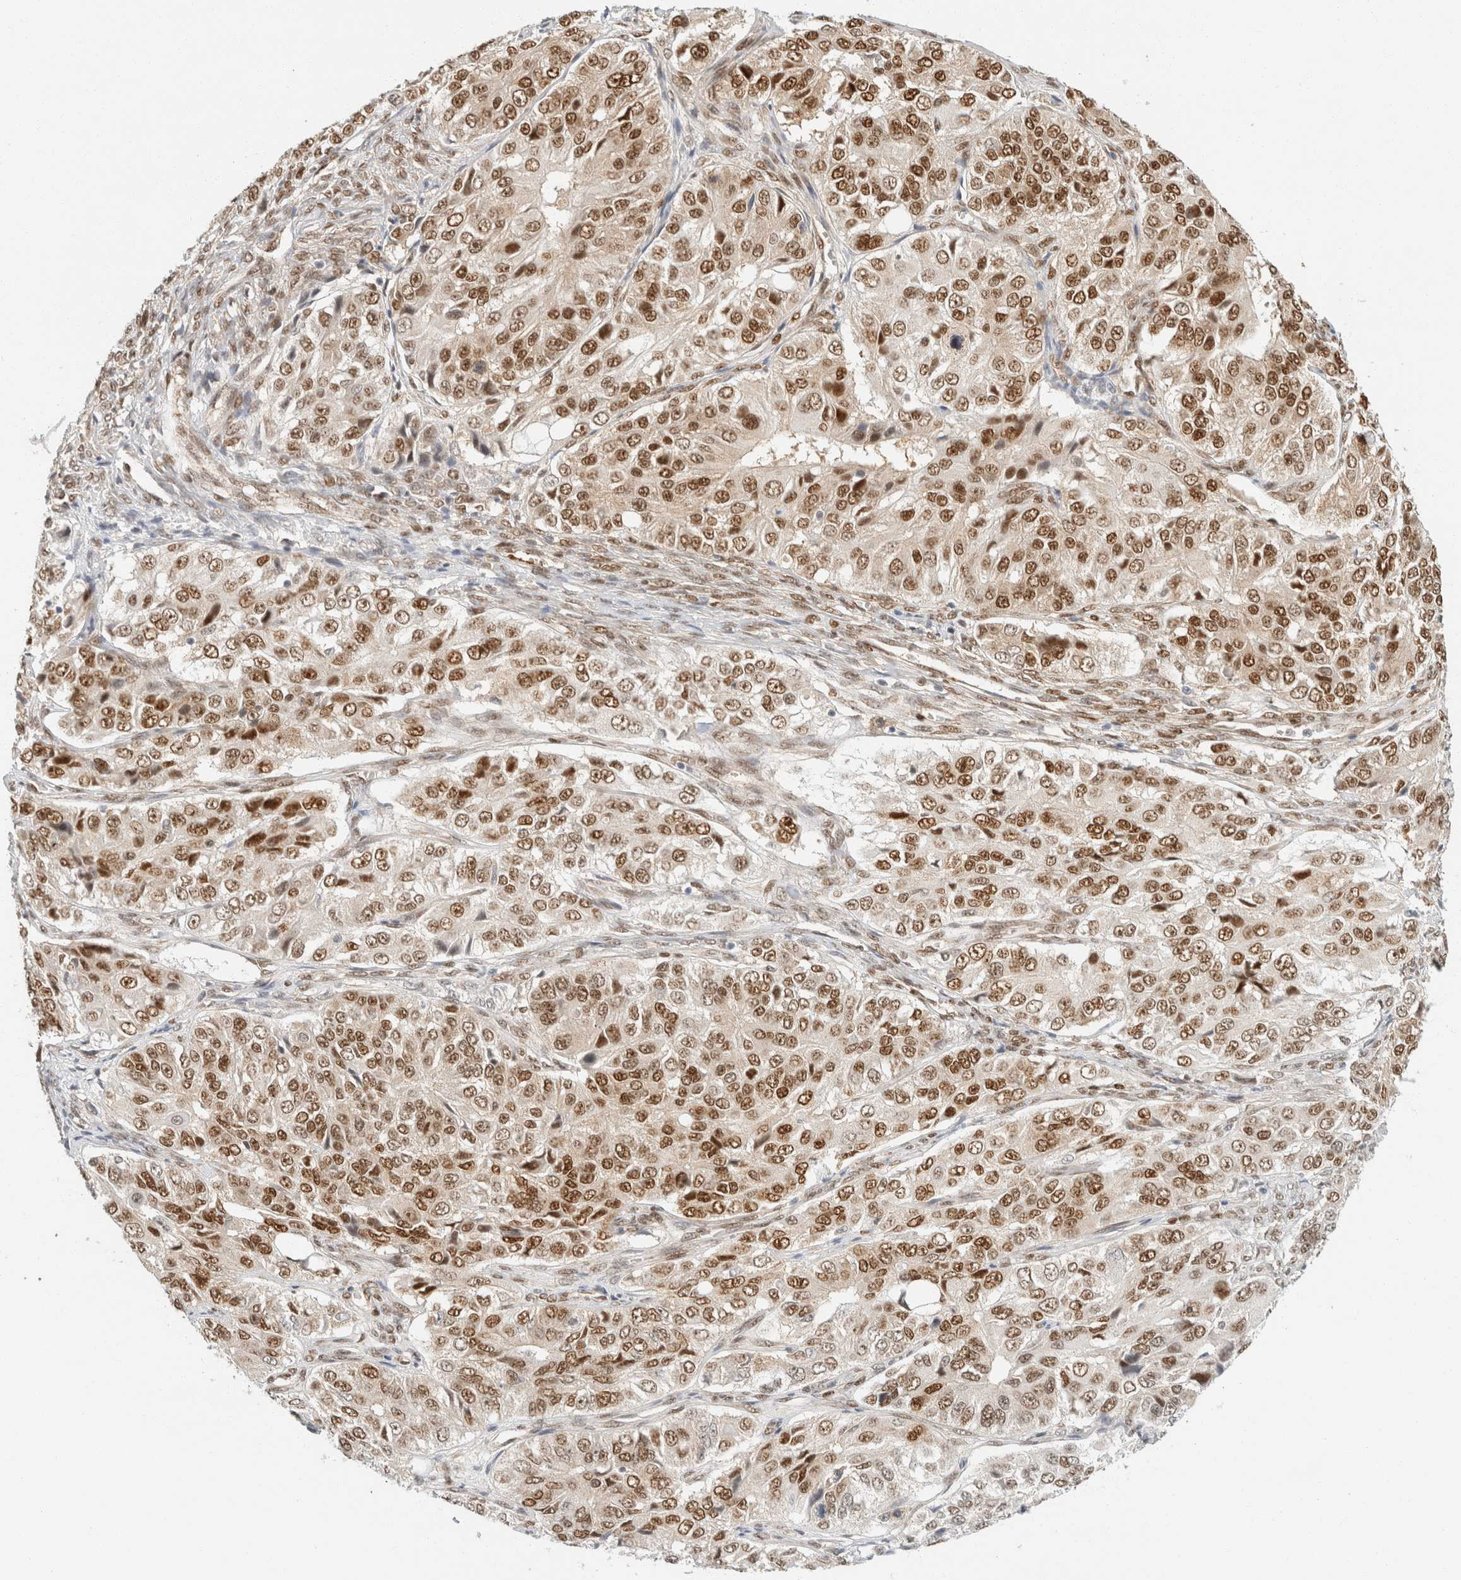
{"staining": {"intensity": "strong", "quantity": ">75%", "location": "nuclear"}, "tissue": "ovarian cancer", "cell_type": "Tumor cells", "image_type": "cancer", "snomed": [{"axis": "morphology", "description": "Carcinoma, endometroid"}, {"axis": "topography", "description": "Ovary"}], "caption": "Brown immunohistochemical staining in human ovarian cancer reveals strong nuclear expression in approximately >75% of tumor cells.", "gene": "ZNF768", "patient": {"sex": "female", "age": 51}}